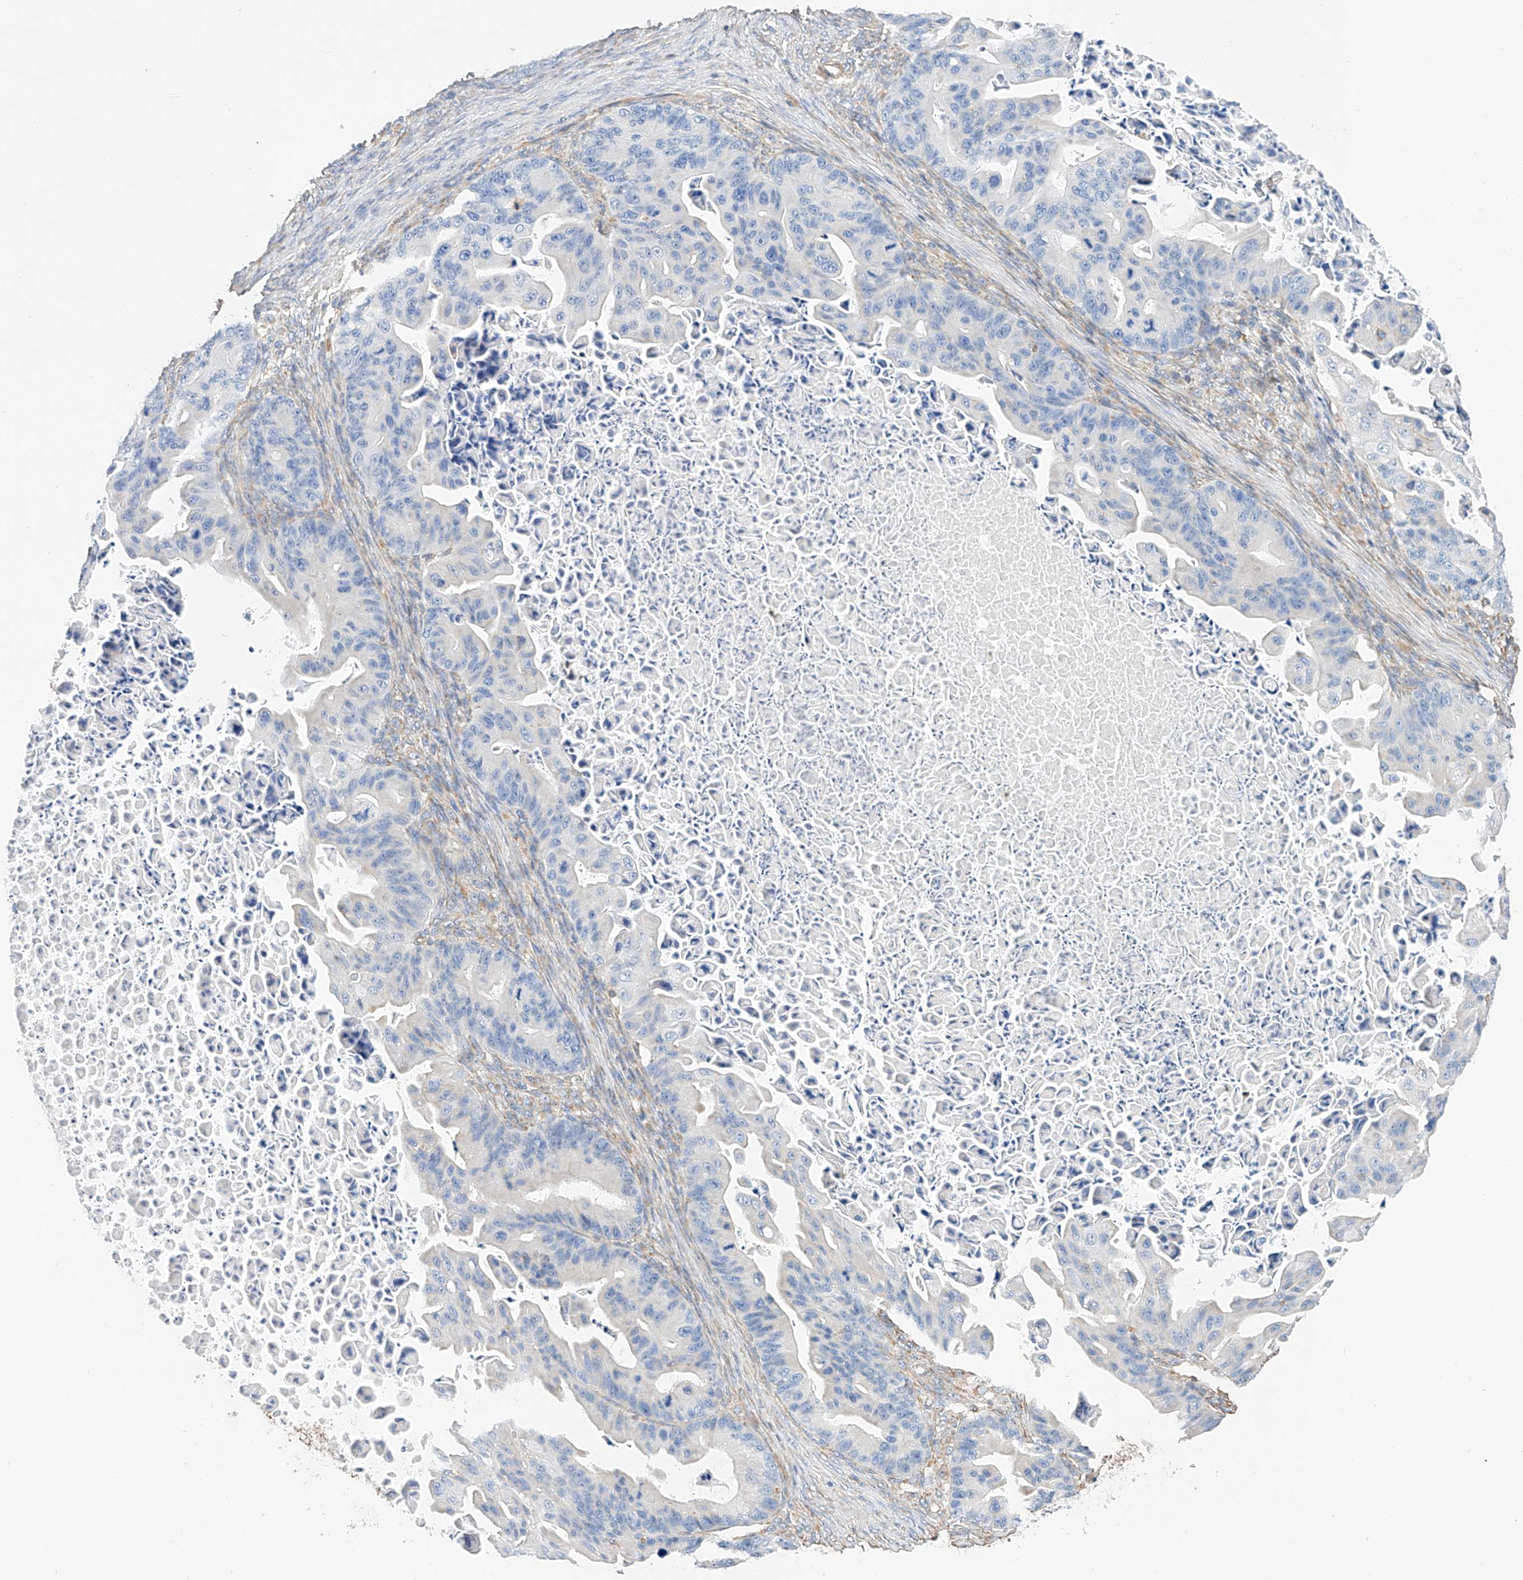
{"staining": {"intensity": "negative", "quantity": "none", "location": "none"}, "tissue": "ovarian cancer", "cell_type": "Tumor cells", "image_type": "cancer", "snomed": [{"axis": "morphology", "description": "Cystadenocarcinoma, mucinous, NOS"}, {"axis": "topography", "description": "Ovary"}], "caption": "IHC of human ovarian mucinous cystadenocarcinoma exhibits no positivity in tumor cells.", "gene": "NDUFV3", "patient": {"sex": "female", "age": 37}}